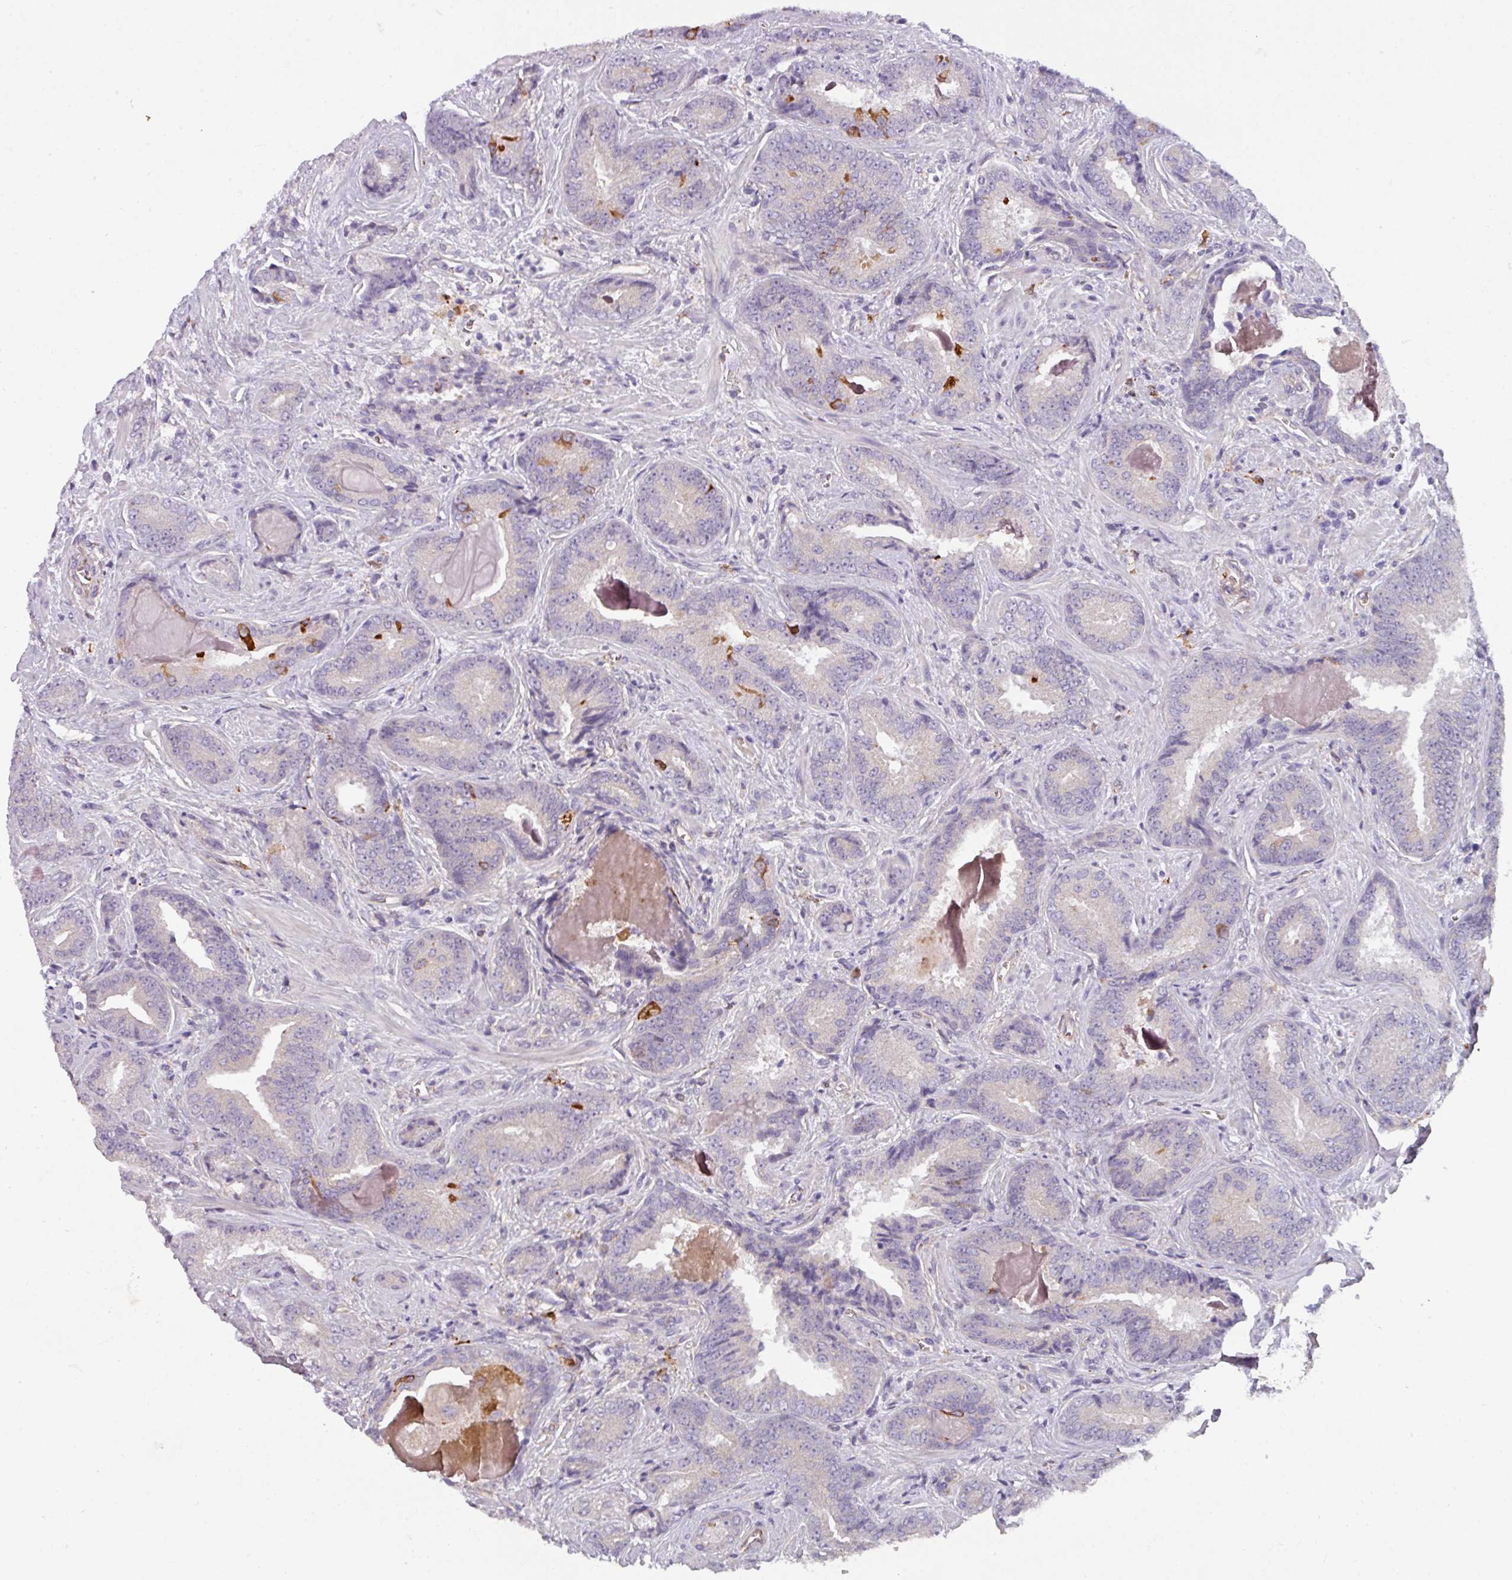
{"staining": {"intensity": "negative", "quantity": "none", "location": "none"}, "tissue": "prostate cancer", "cell_type": "Tumor cells", "image_type": "cancer", "snomed": [{"axis": "morphology", "description": "Adenocarcinoma, Low grade"}, {"axis": "topography", "description": "Prostate"}], "caption": "IHC photomicrograph of prostate adenocarcinoma (low-grade) stained for a protein (brown), which reveals no staining in tumor cells.", "gene": "BUD23", "patient": {"sex": "male", "age": 62}}